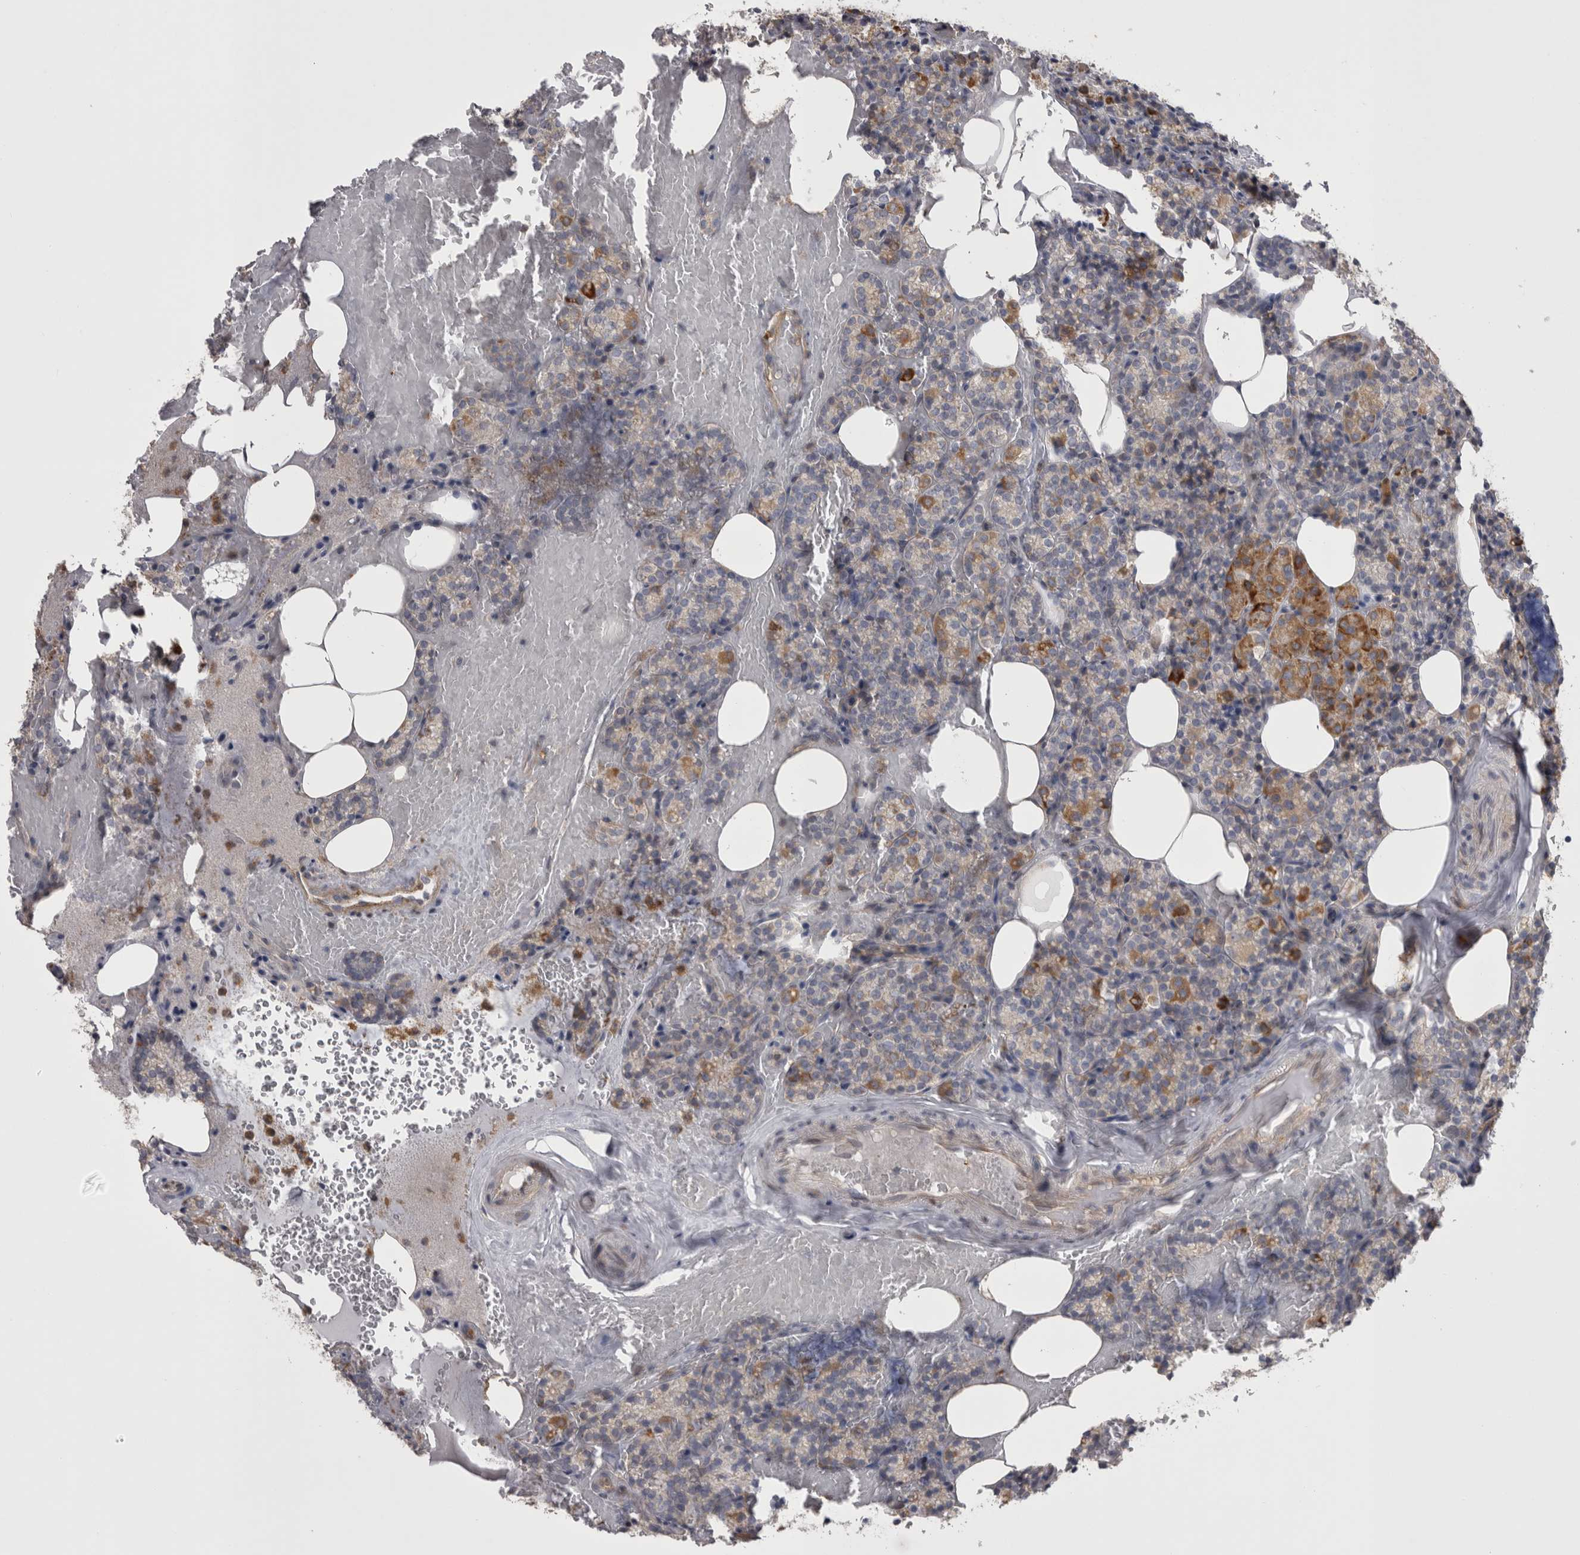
{"staining": {"intensity": "moderate", "quantity": "<25%", "location": "cytoplasmic/membranous"}, "tissue": "parathyroid gland", "cell_type": "Glandular cells", "image_type": "normal", "snomed": [{"axis": "morphology", "description": "Normal tissue, NOS"}, {"axis": "topography", "description": "Parathyroid gland"}], "caption": "Immunohistochemical staining of normal human parathyroid gland displays low levels of moderate cytoplasmic/membranous positivity in about <25% of glandular cells. (DAB IHC with brightfield microscopy, high magnification).", "gene": "CHIC1", "patient": {"sex": "female", "age": 78}}